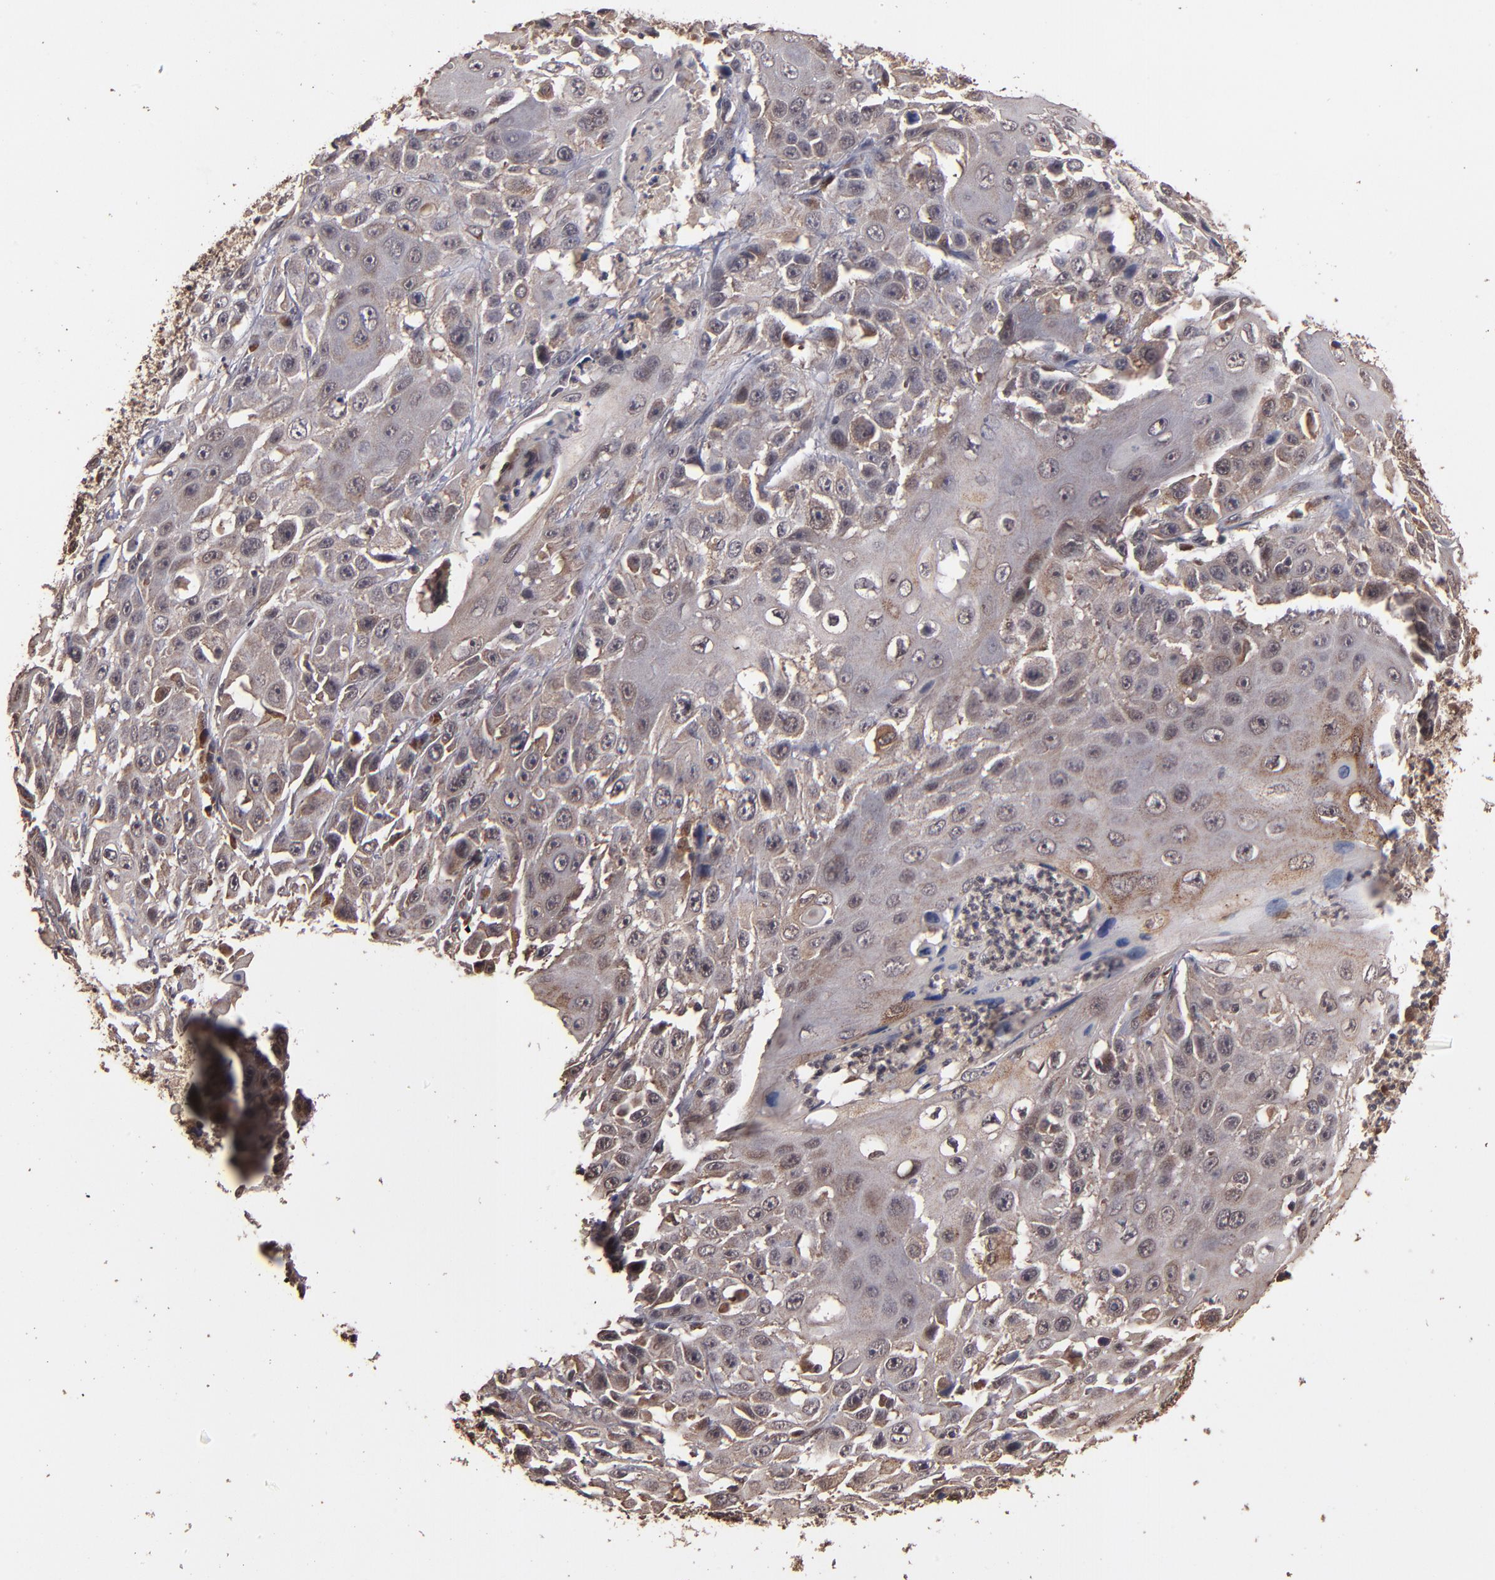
{"staining": {"intensity": "weak", "quantity": ">75%", "location": "cytoplasmic/membranous"}, "tissue": "cervical cancer", "cell_type": "Tumor cells", "image_type": "cancer", "snomed": [{"axis": "morphology", "description": "Squamous cell carcinoma, NOS"}, {"axis": "topography", "description": "Cervix"}], "caption": "Immunohistochemistry image of neoplastic tissue: human cervical squamous cell carcinoma stained using immunohistochemistry (IHC) reveals low levels of weak protein expression localized specifically in the cytoplasmic/membranous of tumor cells, appearing as a cytoplasmic/membranous brown color.", "gene": "NFE2L2", "patient": {"sex": "female", "age": 39}}